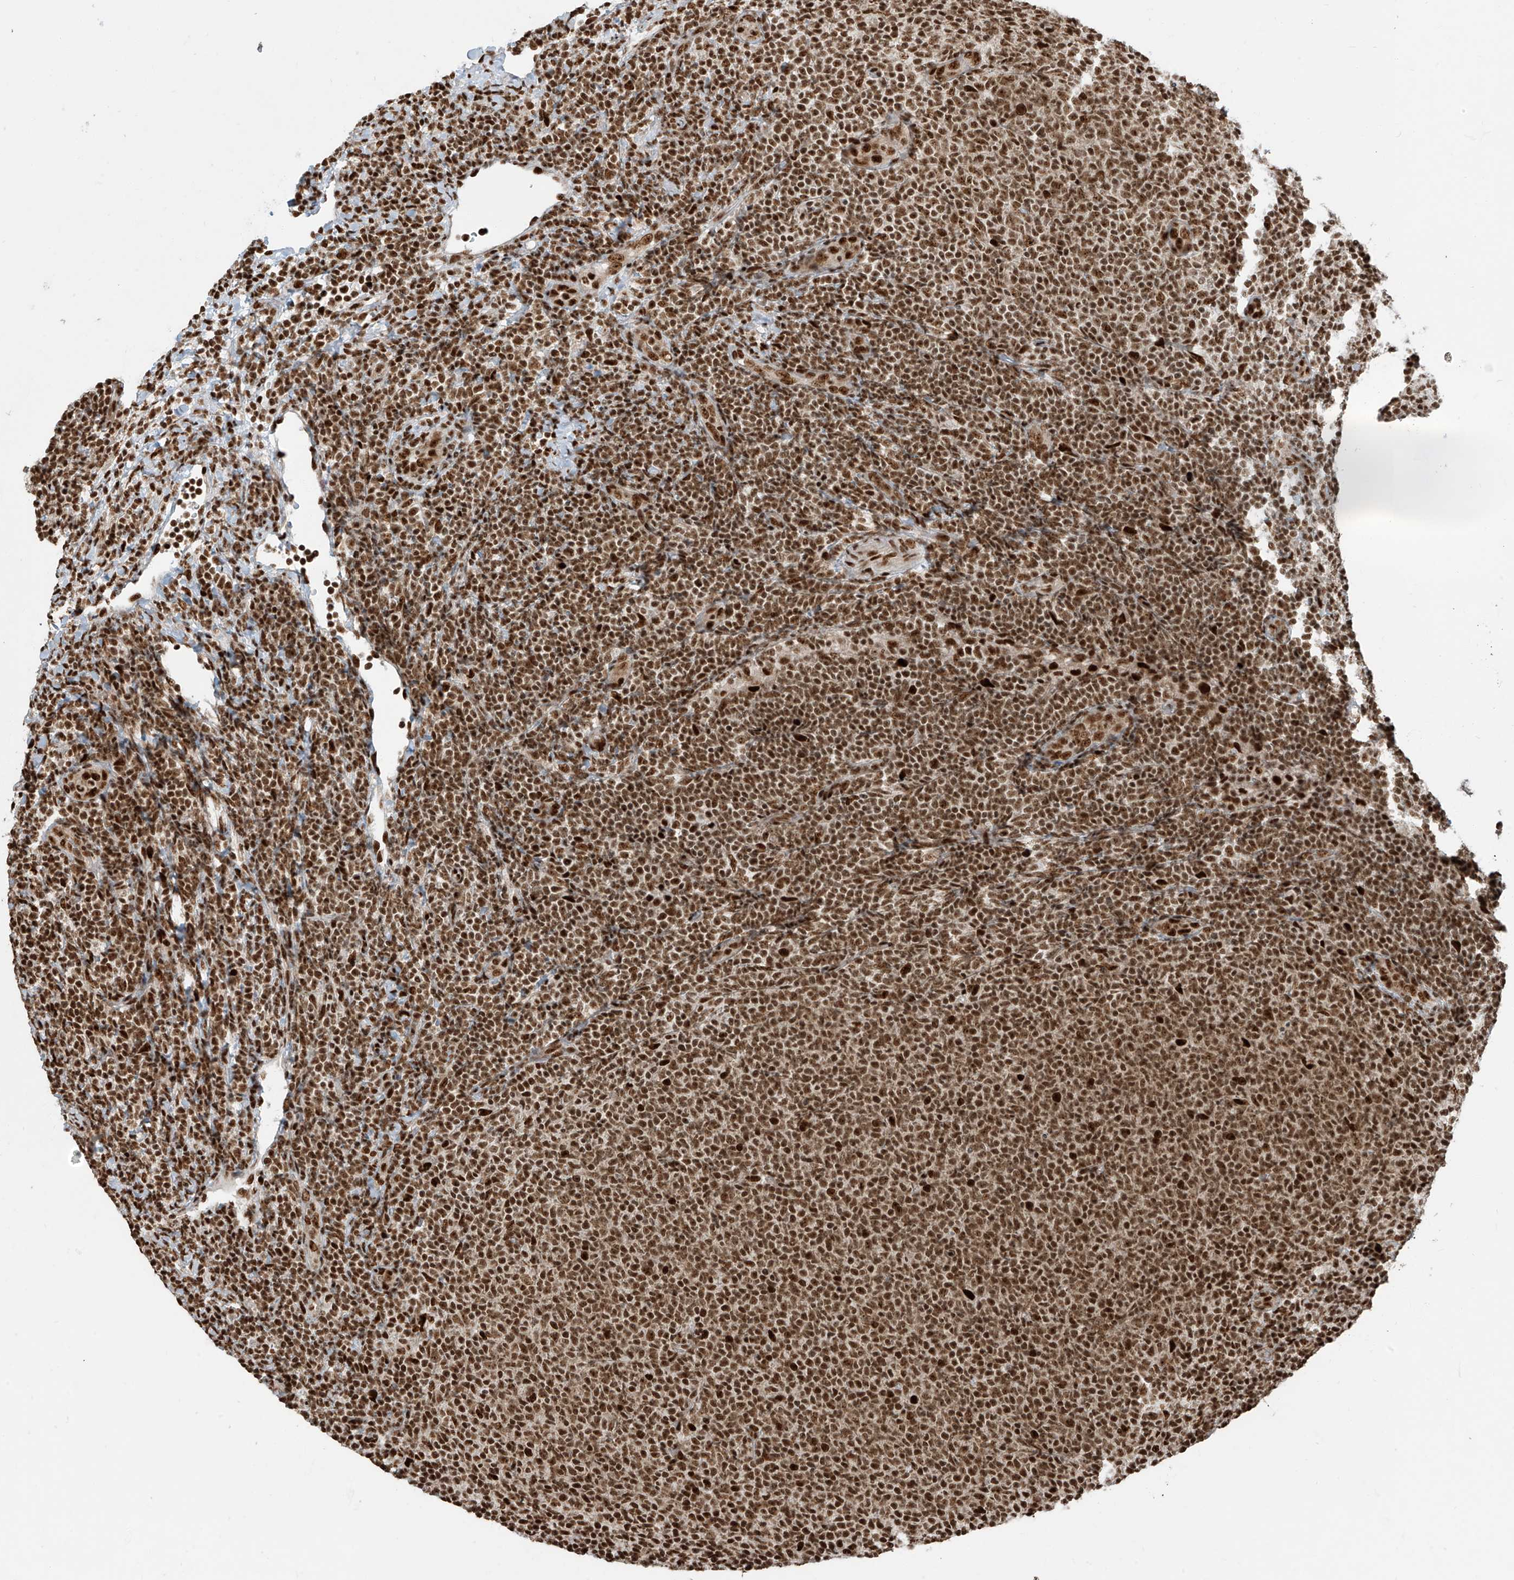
{"staining": {"intensity": "moderate", "quantity": ">75%", "location": "nuclear"}, "tissue": "lymphoma", "cell_type": "Tumor cells", "image_type": "cancer", "snomed": [{"axis": "morphology", "description": "Malignant lymphoma, non-Hodgkin's type, Low grade"}, {"axis": "topography", "description": "Lymph node"}], "caption": "This photomicrograph reveals IHC staining of human malignant lymphoma, non-Hodgkin's type (low-grade), with medium moderate nuclear expression in approximately >75% of tumor cells.", "gene": "FAM193B", "patient": {"sex": "male", "age": 66}}